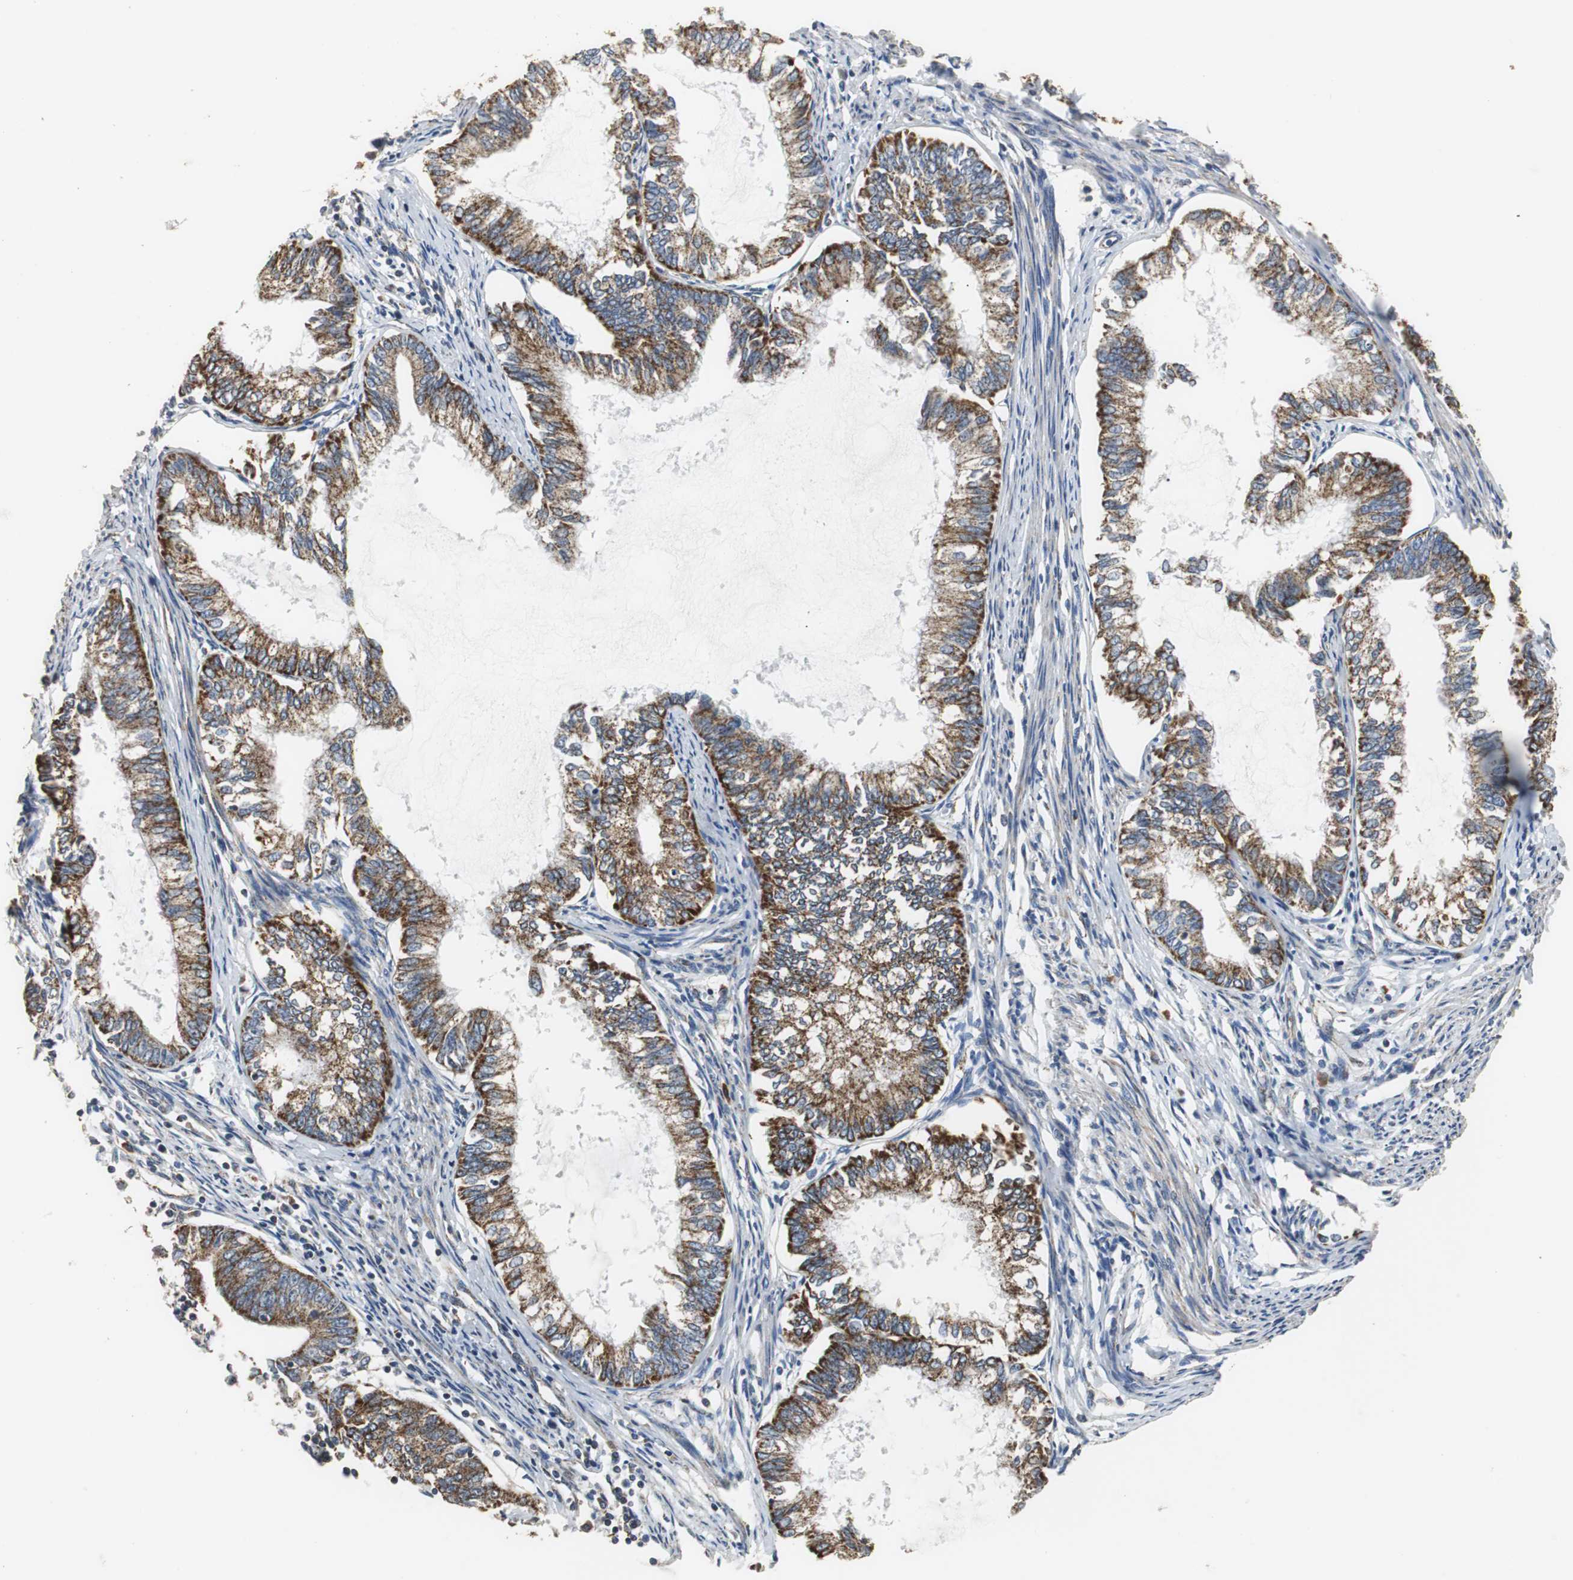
{"staining": {"intensity": "strong", "quantity": ">75%", "location": "cytoplasmic/membranous"}, "tissue": "endometrial cancer", "cell_type": "Tumor cells", "image_type": "cancer", "snomed": [{"axis": "morphology", "description": "Adenocarcinoma, NOS"}, {"axis": "topography", "description": "Endometrium"}], "caption": "Immunohistochemistry (IHC) of human endometrial cancer demonstrates high levels of strong cytoplasmic/membranous staining in approximately >75% of tumor cells. (Brightfield microscopy of DAB IHC at high magnification).", "gene": "HMGCL", "patient": {"sex": "female", "age": 86}}